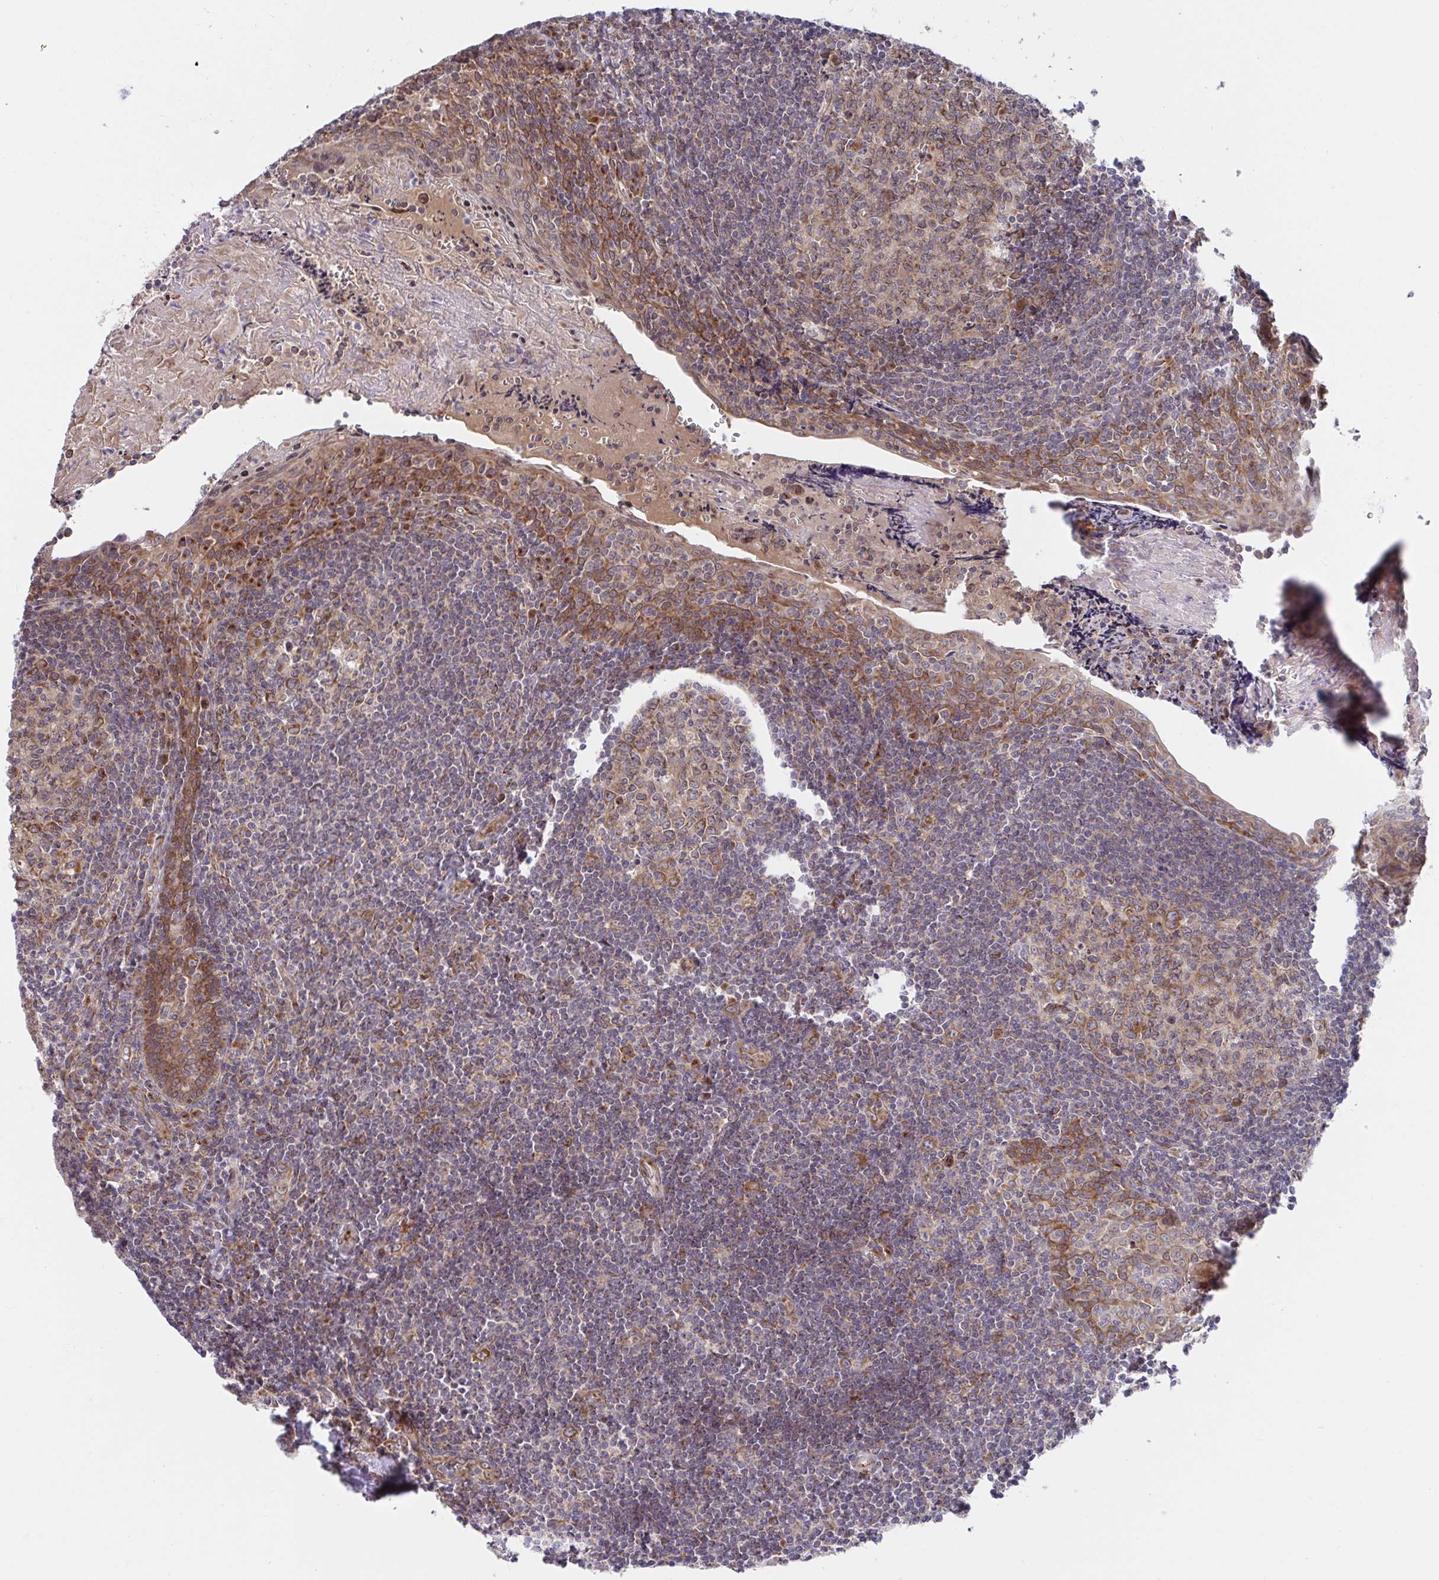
{"staining": {"intensity": "moderate", "quantity": ">75%", "location": "cytoplasmic/membranous"}, "tissue": "tonsil", "cell_type": "Germinal center cells", "image_type": "normal", "snomed": [{"axis": "morphology", "description": "Normal tissue, NOS"}, {"axis": "morphology", "description": "Inflammation, NOS"}, {"axis": "topography", "description": "Tonsil"}], "caption": "Immunohistochemistry (IHC) micrograph of normal tonsil stained for a protein (brown), which demonstrates medium levels of moderate cytoplasmic/membranous positivity in approximately >75% of germinal center cells.", "gene": "ATP5MJ", "patient": {"sex": "female", "age": 31}}